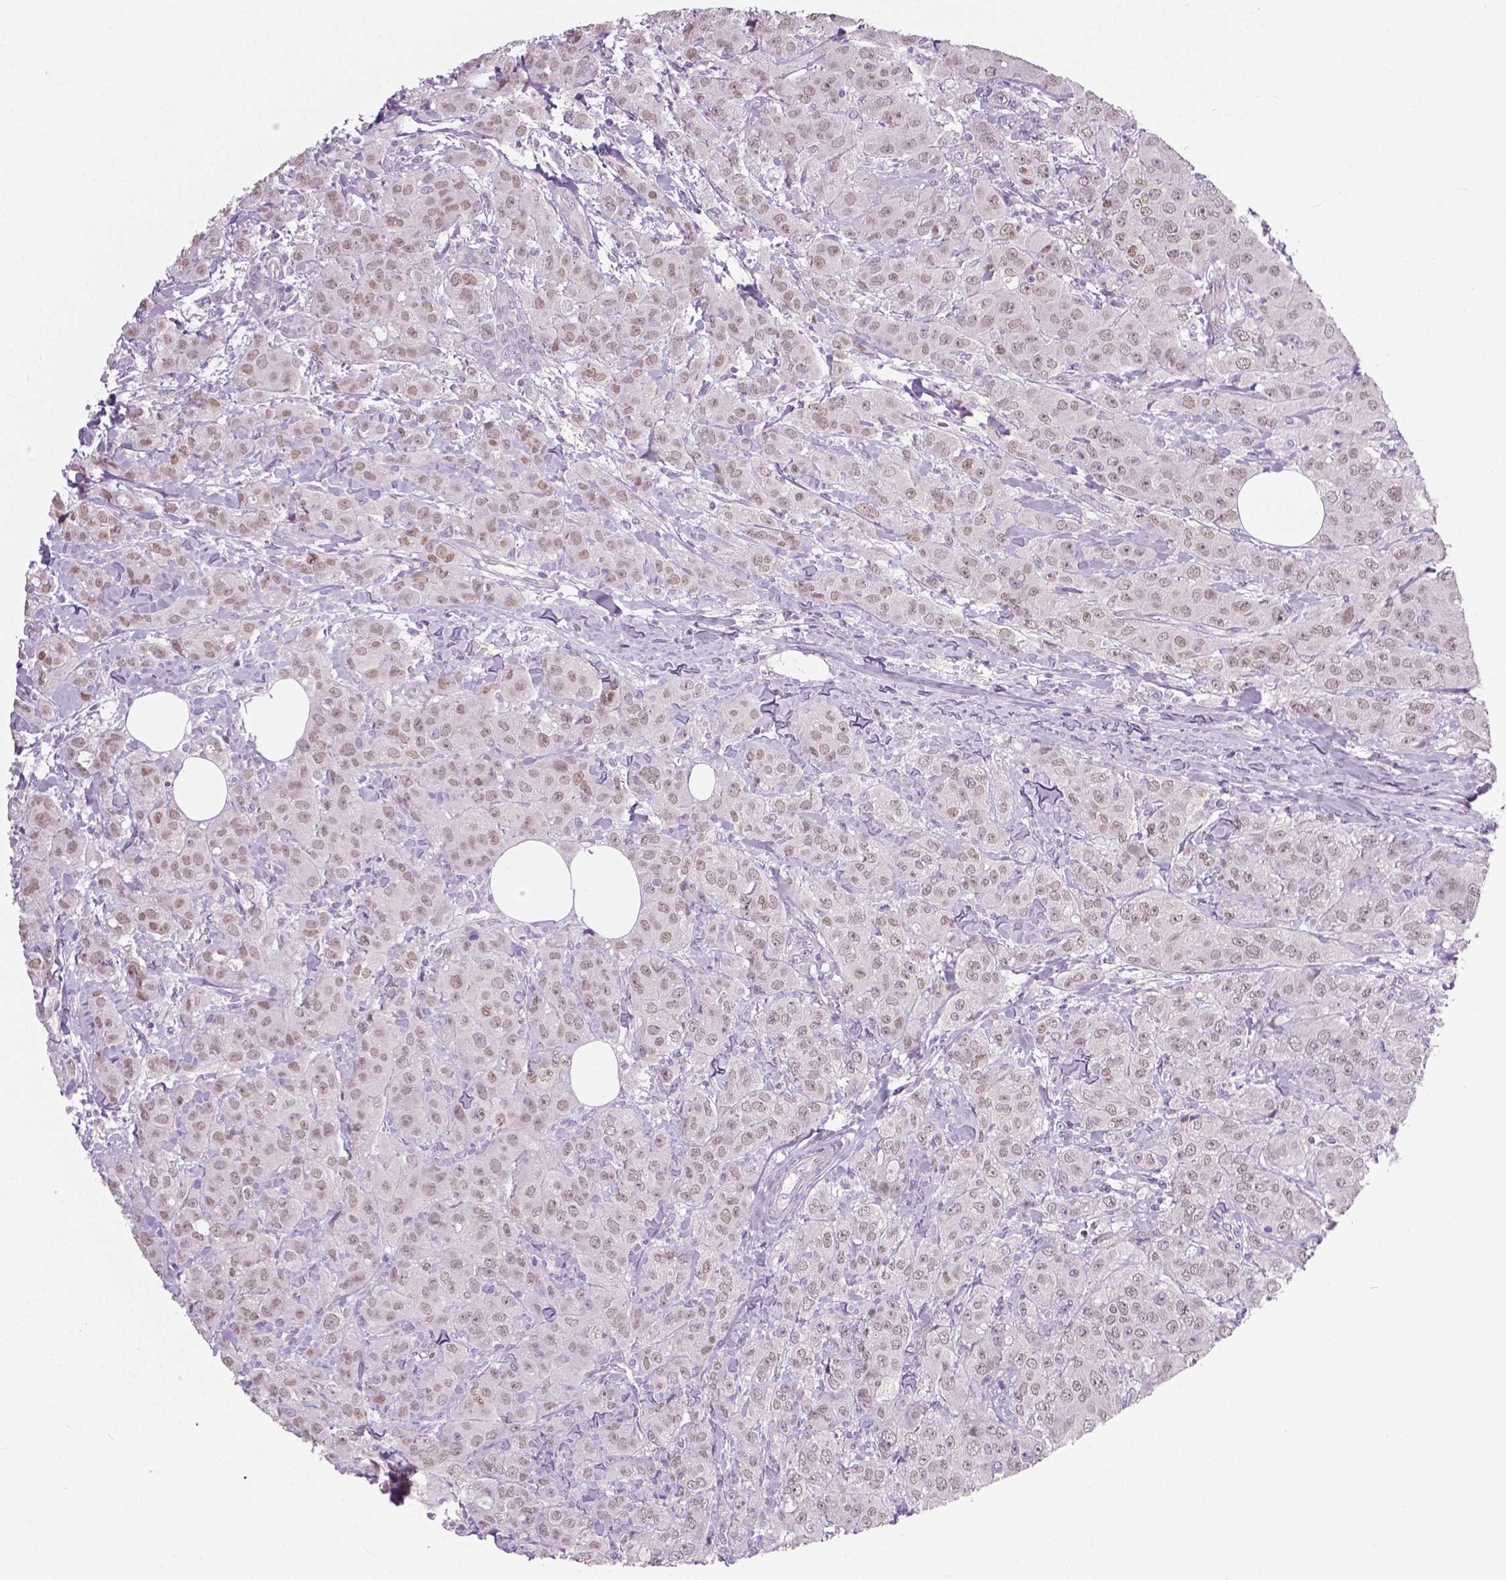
{"staining": {"intensity": "weak", "quantity": ">75%", "location": "nuclear"}, "tissue": "breast cancer", "cell_type": "Tumor cells", "image_type": "cancer", "snomed": [{"axis": "morphology", "description": "Normal tissue, NOS"}, {"axis": "morphology", "description": "Duct carcinoma"}, {"axis": "topography", "description": "Breast"}], "caption": "Immunohistochemical staining of breast cancer displays low levels of weak nuclear staining in approximately >75% of tumor cells. The staining was performed using DAB (3,3'-diaminobenzidine), with brown indicating positive protein expression. Nuclei are stained blue with hematoxylin.", "gene": "FOXA1", "patient": {"sex": "female", "age": 43}}